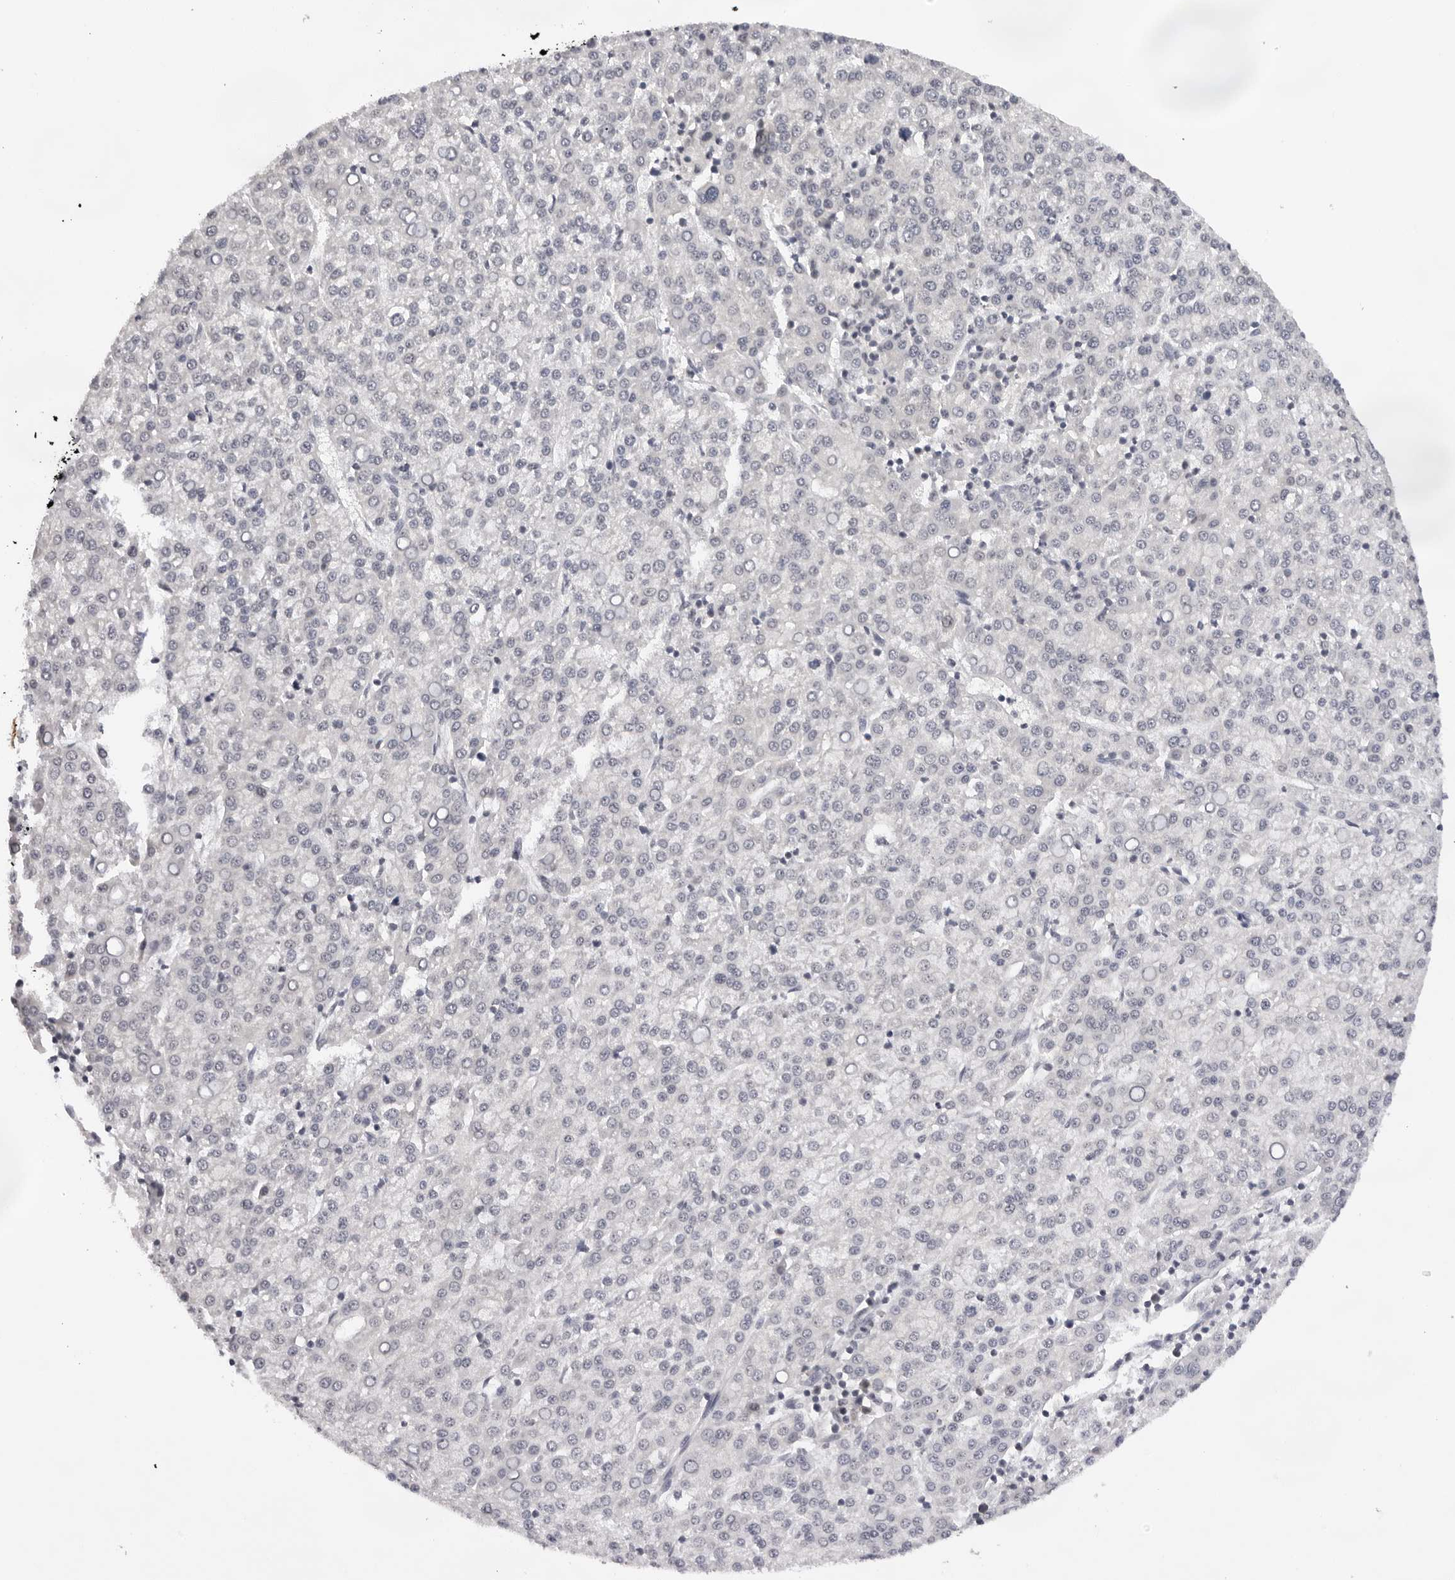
{"staining": {"intensity": "negative", "quantity": "none", "location": "none"}, "tissue": "liver cancer", "cell_type": "Tumor cells", "image_type": "cancer", "snomed": [{"axis": "morphology", "description": "Carcinoma, Hepatocellular, NOS"}, {"axis": "topography", "description": "Liver"}], "caption": "Protein analysis of liver cancer (hepatocellular carcinoma) reveals no significant positivity in tumor cells. (Stains: DAB IHC with hematoxylin counter stain, Microscopy: brightfield microscopy at high magnification).", "gene": "IL17RA", "patient": {"sex": "female", "age": 58}}